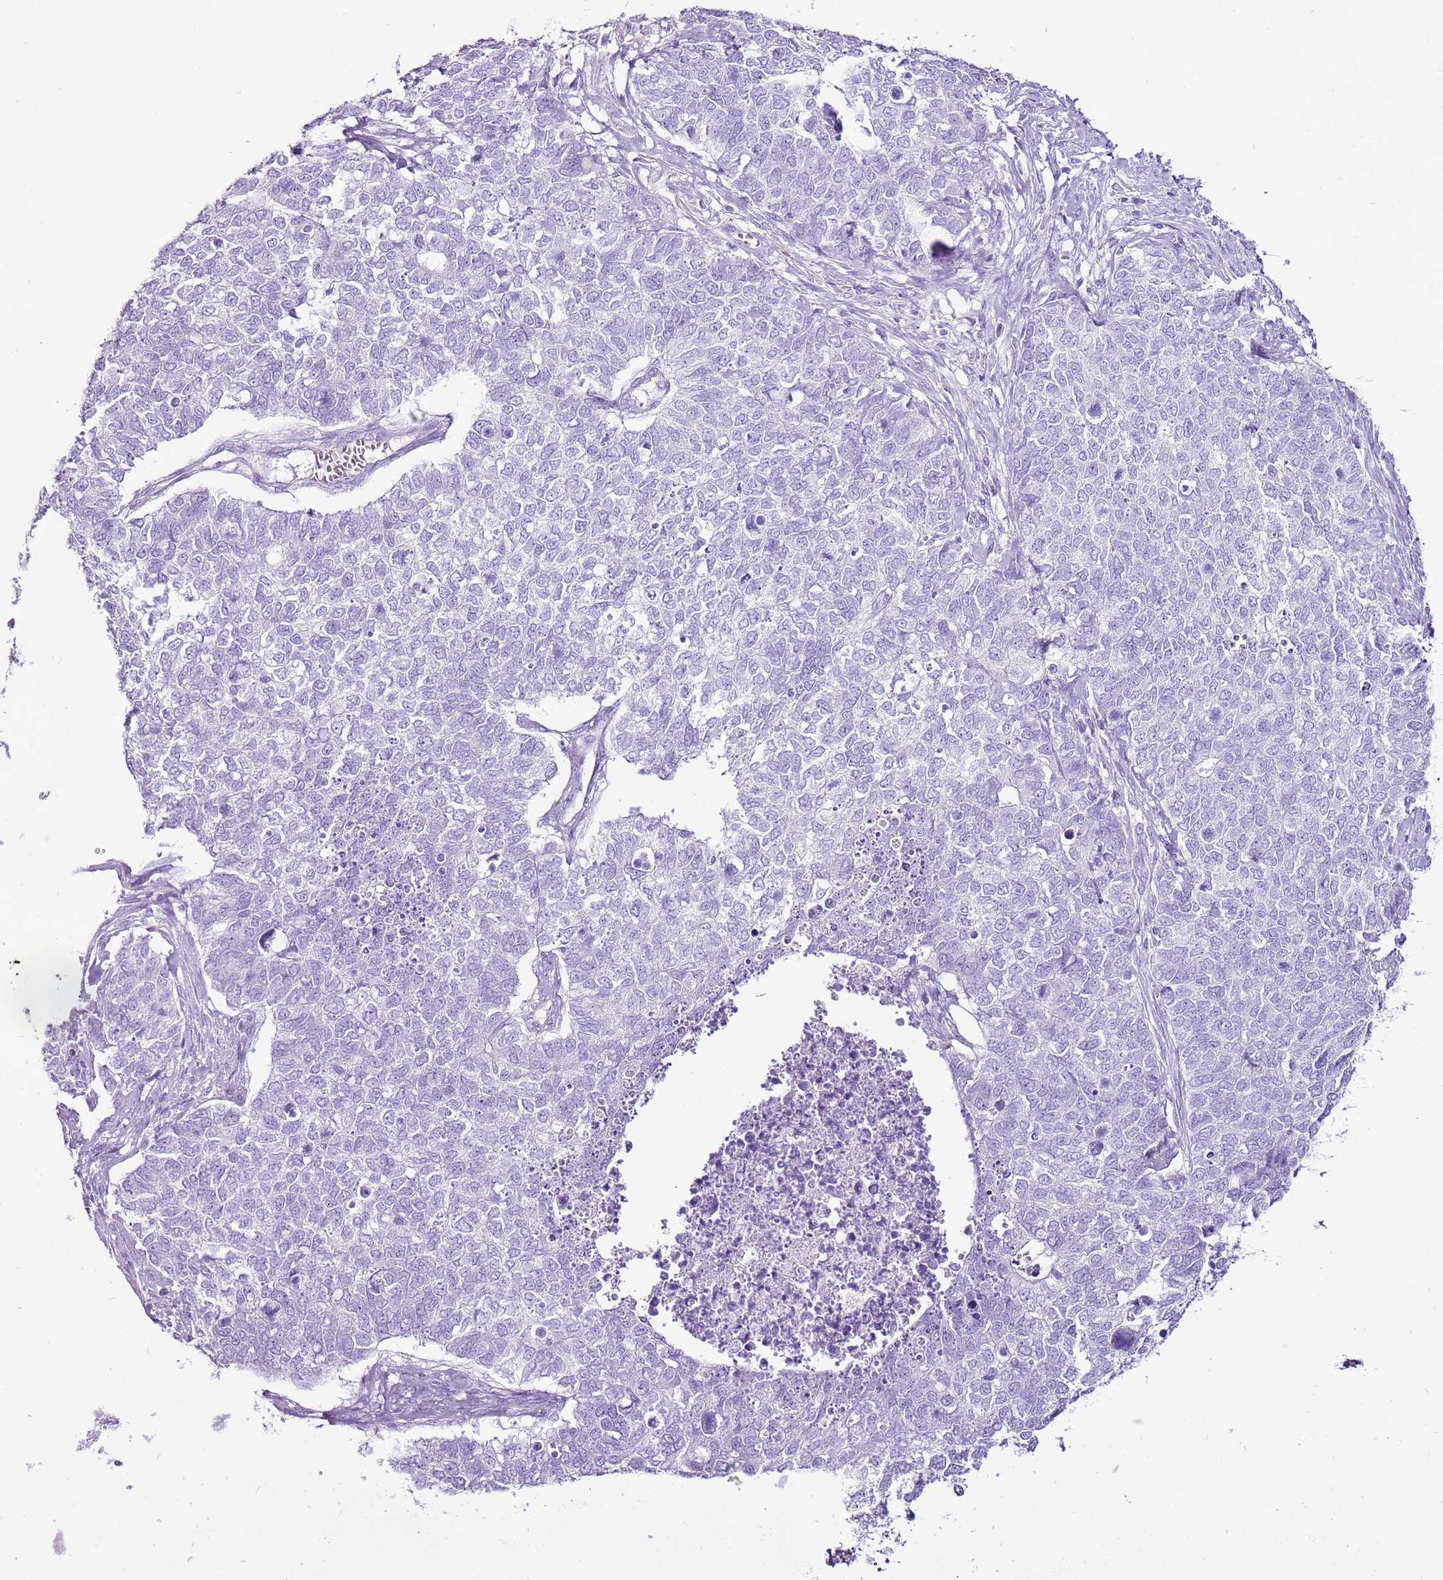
{"staining": {"intensity": "negative", "quantity": "none", "location": "none"}, "tissue": "cervical cancer", "cell_type": "Tumor cells", "image_type": "cancer", "snomed": [{"axis": "morphology", "description": "Squamous cell carcinoma, NOS"}, {"axis": "topography", "description": "Cervix"}], "caption": "This is an immunohistochemistry micrograph of human squamous cell carcinoma (cervical). There is no staining in tumor cells.", "gene": "CNFN", "patient": {"sex": "female", "age": 63}}